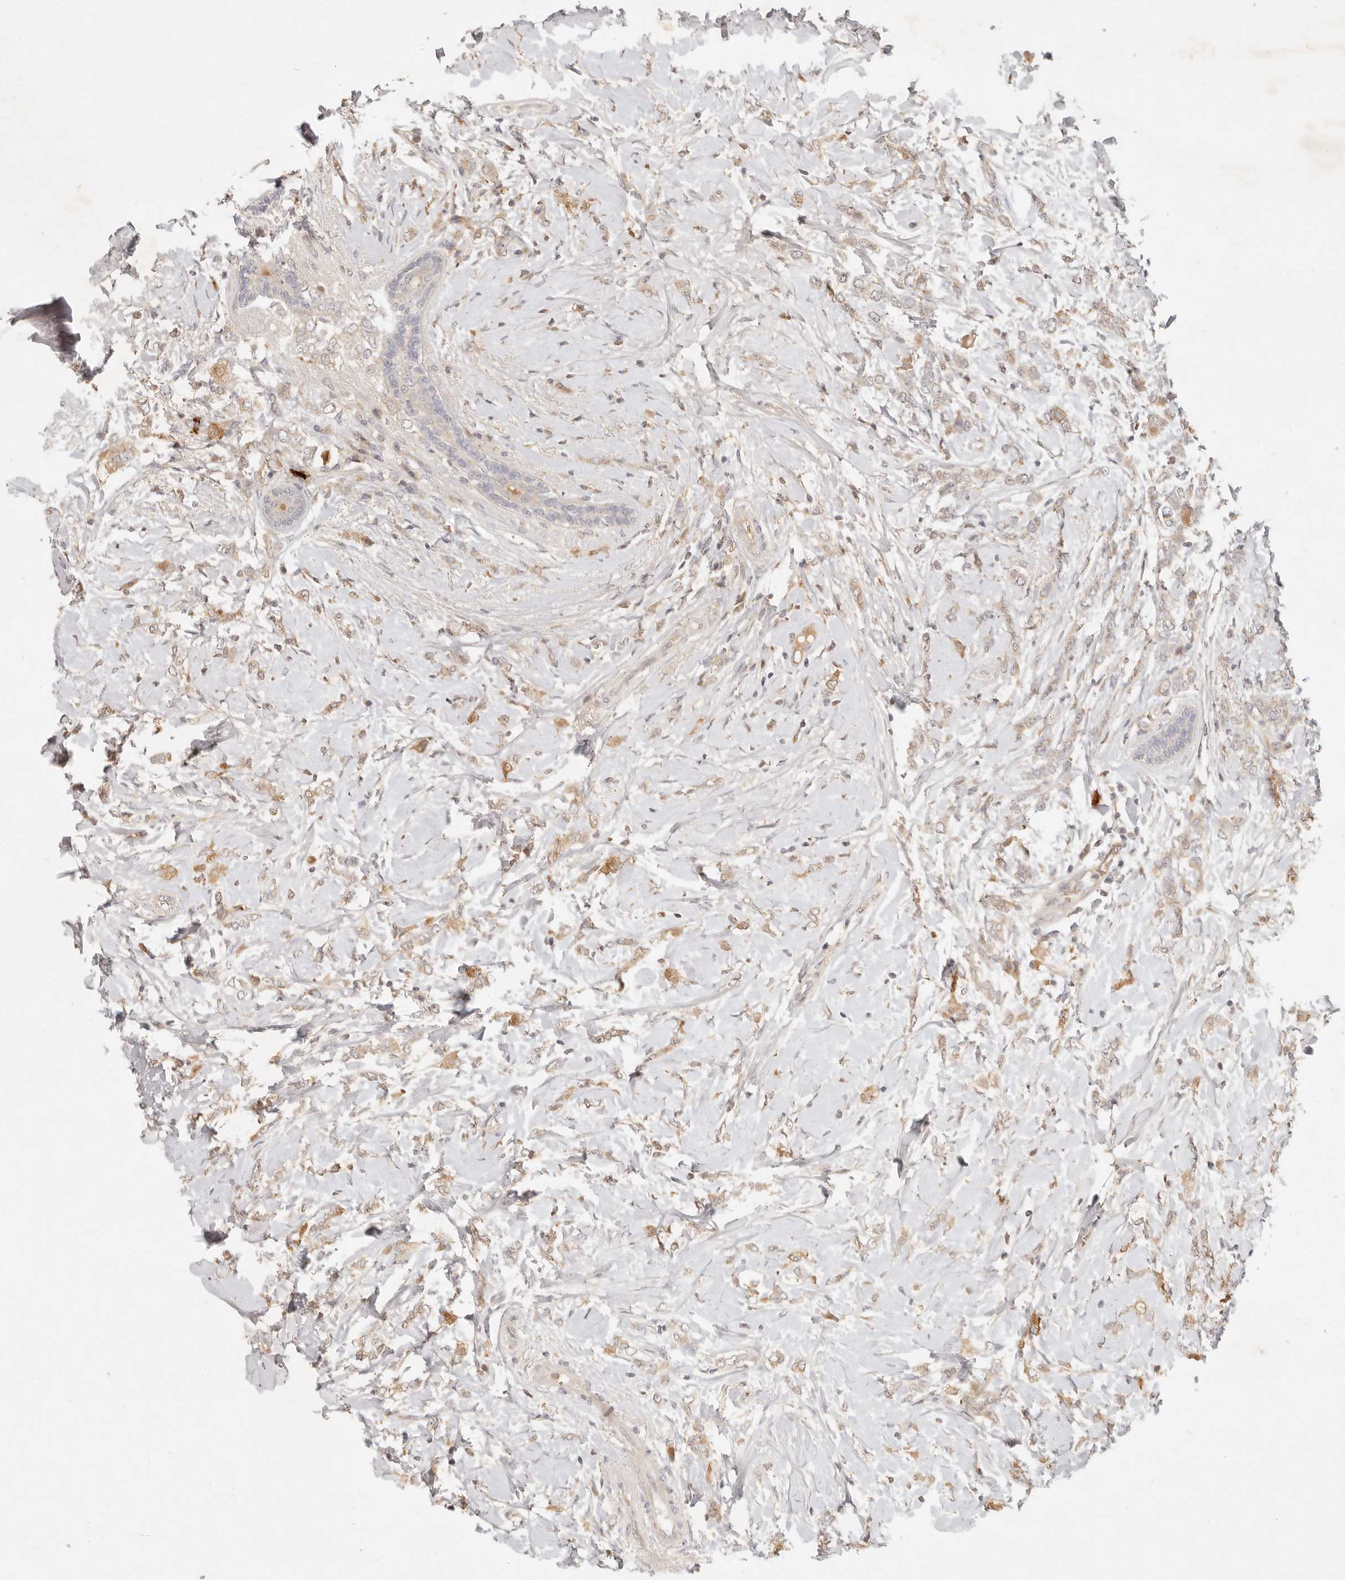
{"staining": {"intensity": "weak", "quantity": ">75%", "location": "cytoplasmic/membranous"}, "tissue": "breast cancer", "cell_type": "Tumor cells", "image_type": "cancer", "snomed": [{"axis": "morphology", "description": "Normal tissue, NOS"}, {"axis": "morphology", "description": "Lobular carcinoma"}, {"axis": "topography", "description": "Breast"}], "caption": "The immunohistochemical stain shows weak cytoplasmic/membranous staining in tumor cells of lobular carcinoma (breast) tissue. Using DAB (brown) and hematoxylin (blue) stains, captured at high magnification using brightfield microscopy.", "gene": "UBXN11", "patient": {"sex": "female", "age": 47}}